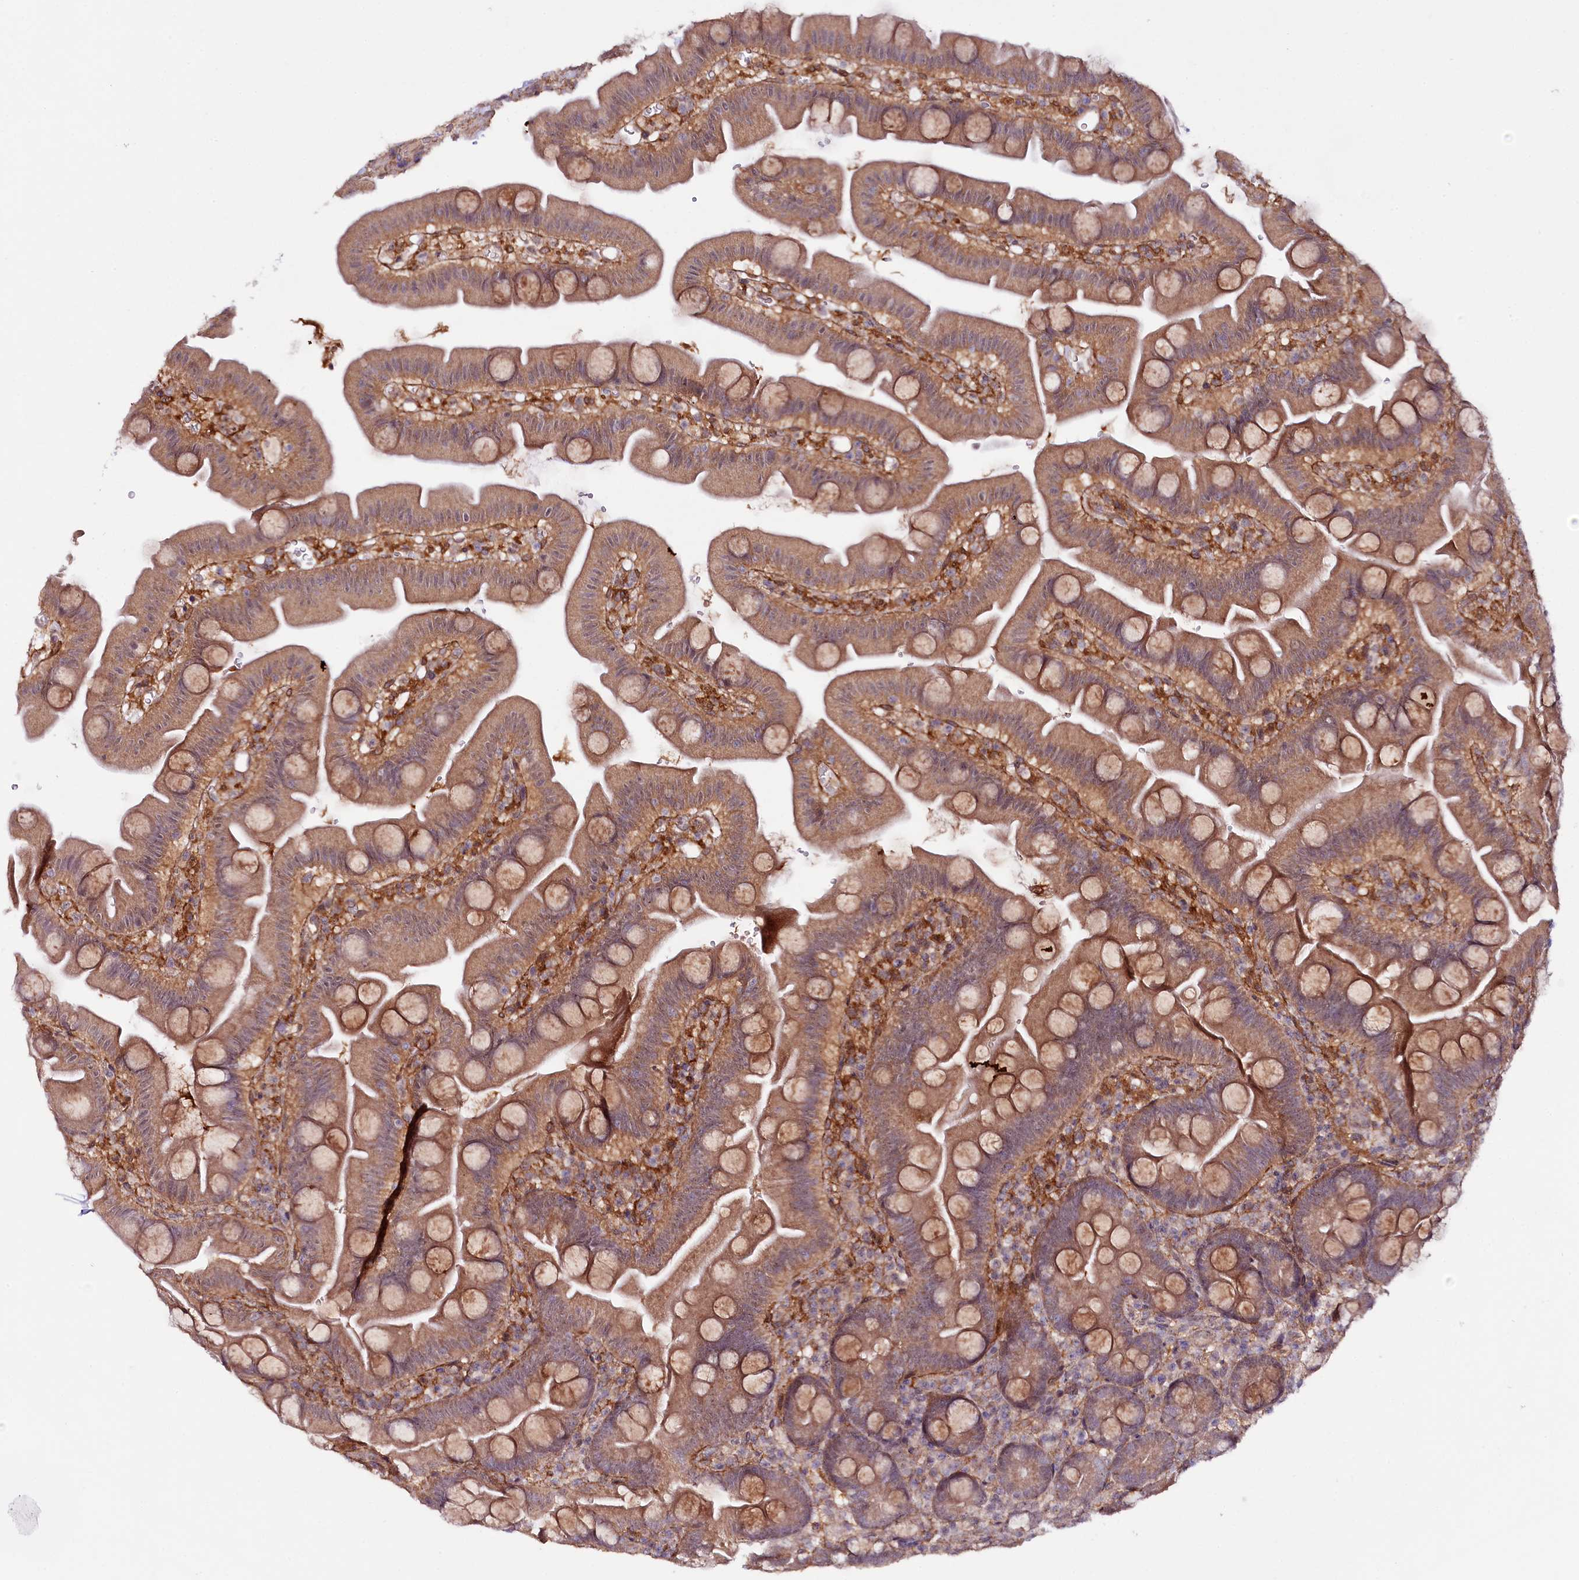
{"staining": {"intensity": "weak", "quantity": ">75%", "location": "cytoplasmic/membranous"}, "tissue": "small intestine", "cell_type": "Glandular cells", "image_type": "normal", "snomed": [{"axis": "morphology", "description": "Normal tissue, NOS"}, {"axis": "topography", "description": "Small intestine"}], "caption": "Normal small intestine exhibits weak cytoplasmic/membranous staining in approximately >75% of glandular cells, visualized by immunohistochemistry.", "gene": "PHLDB1", "patient": {"sex": "female", "age": 68}}